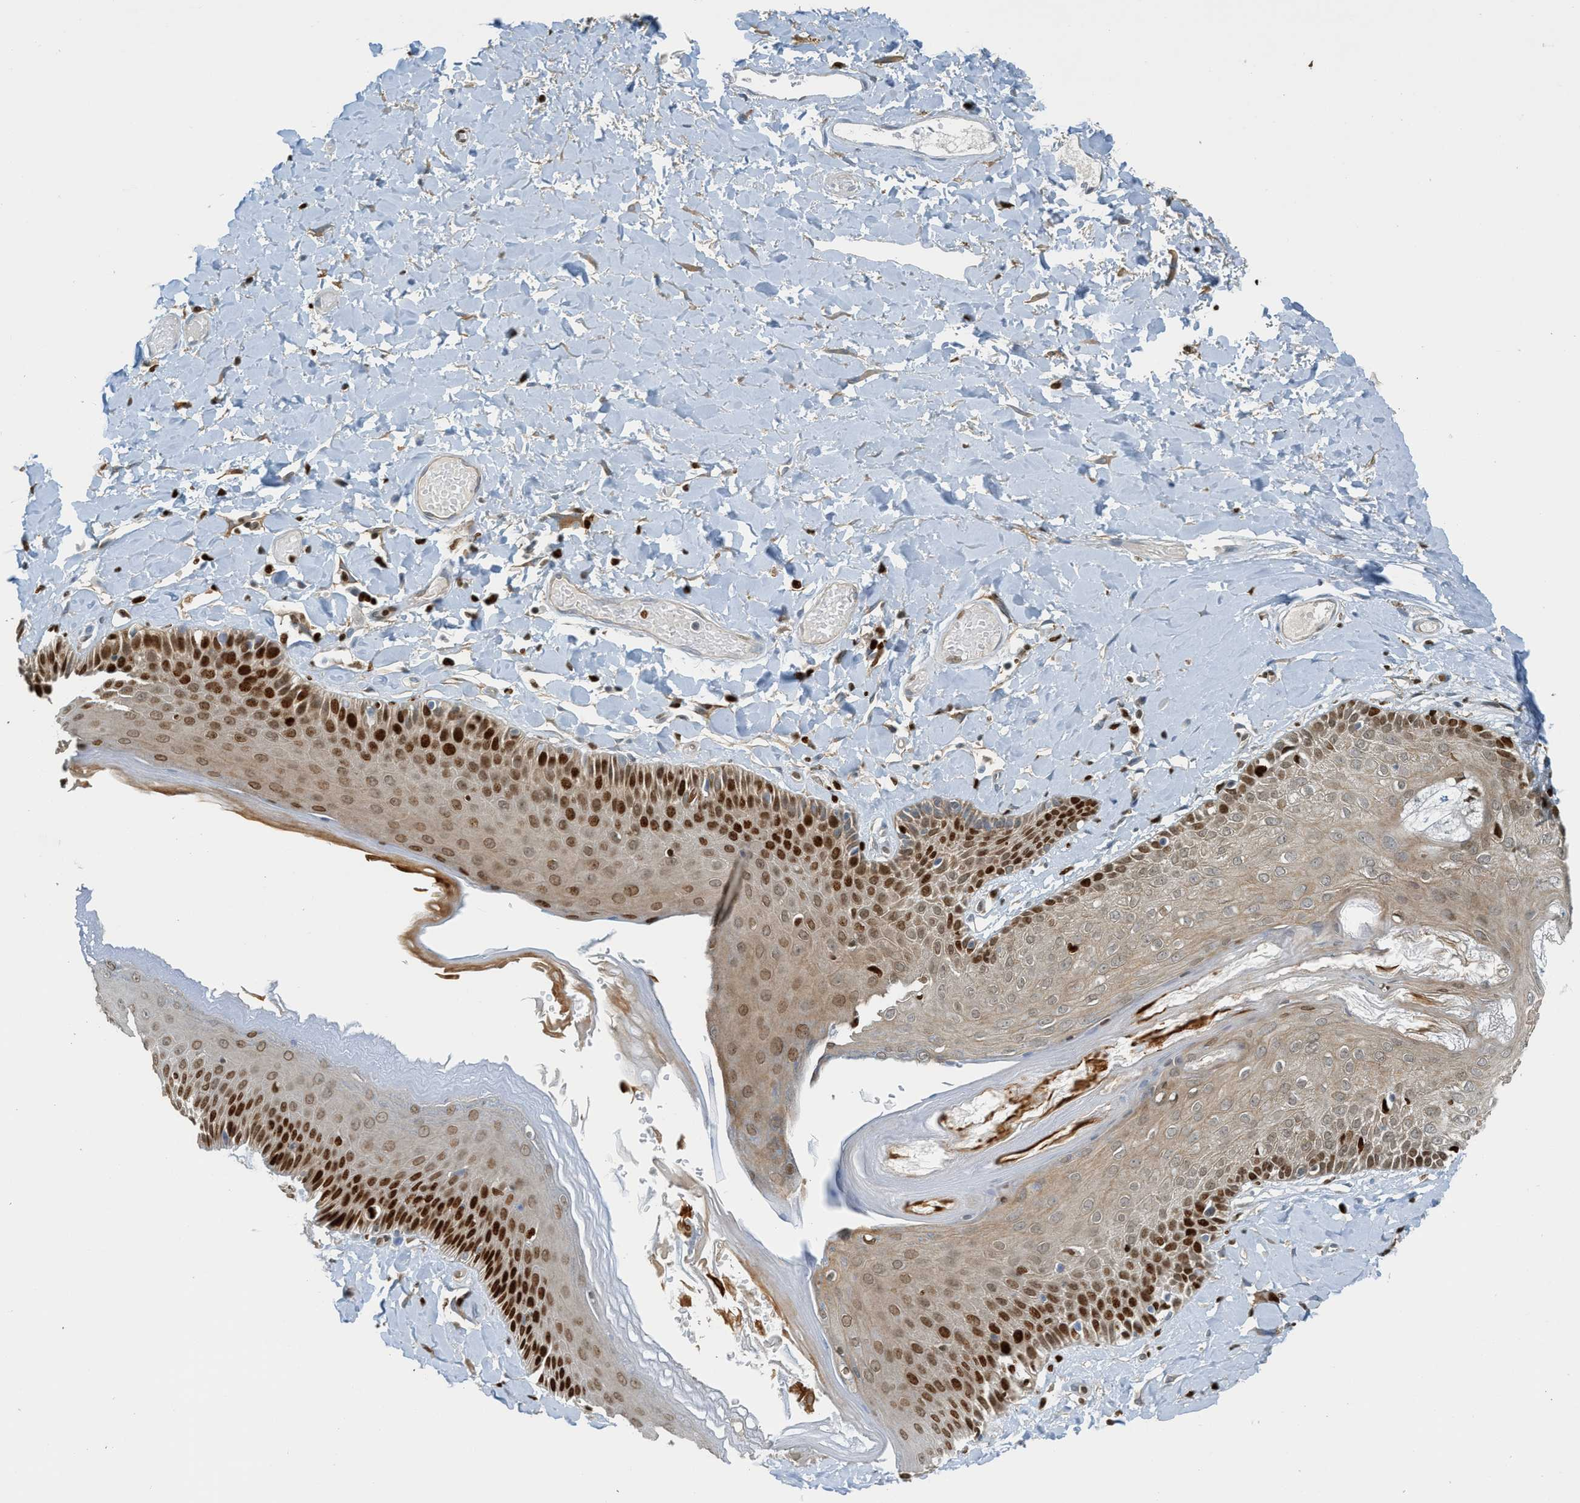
{"staining": {"intensity": "strong", "quantity": ">75%", "location": "cytoplasmic/membranous,nuclear"}, "tissue": "skin", "cell_type": "Epidermal cells", "image_type": "normal", "snomed": [{"axis": "morphology", "description": "Normal tissue, NOS"}, {"axis": "topography", "description": "Anal"}], "caption": "Immunohistochemical staining of normal skin exhibits >75% levels of strong cytoplasmic/membranous,nuclear protein positivity in about >75% of epidermal cells.", "gene": "SH3D19", "patient": {"sex": "male", "age": 69}}